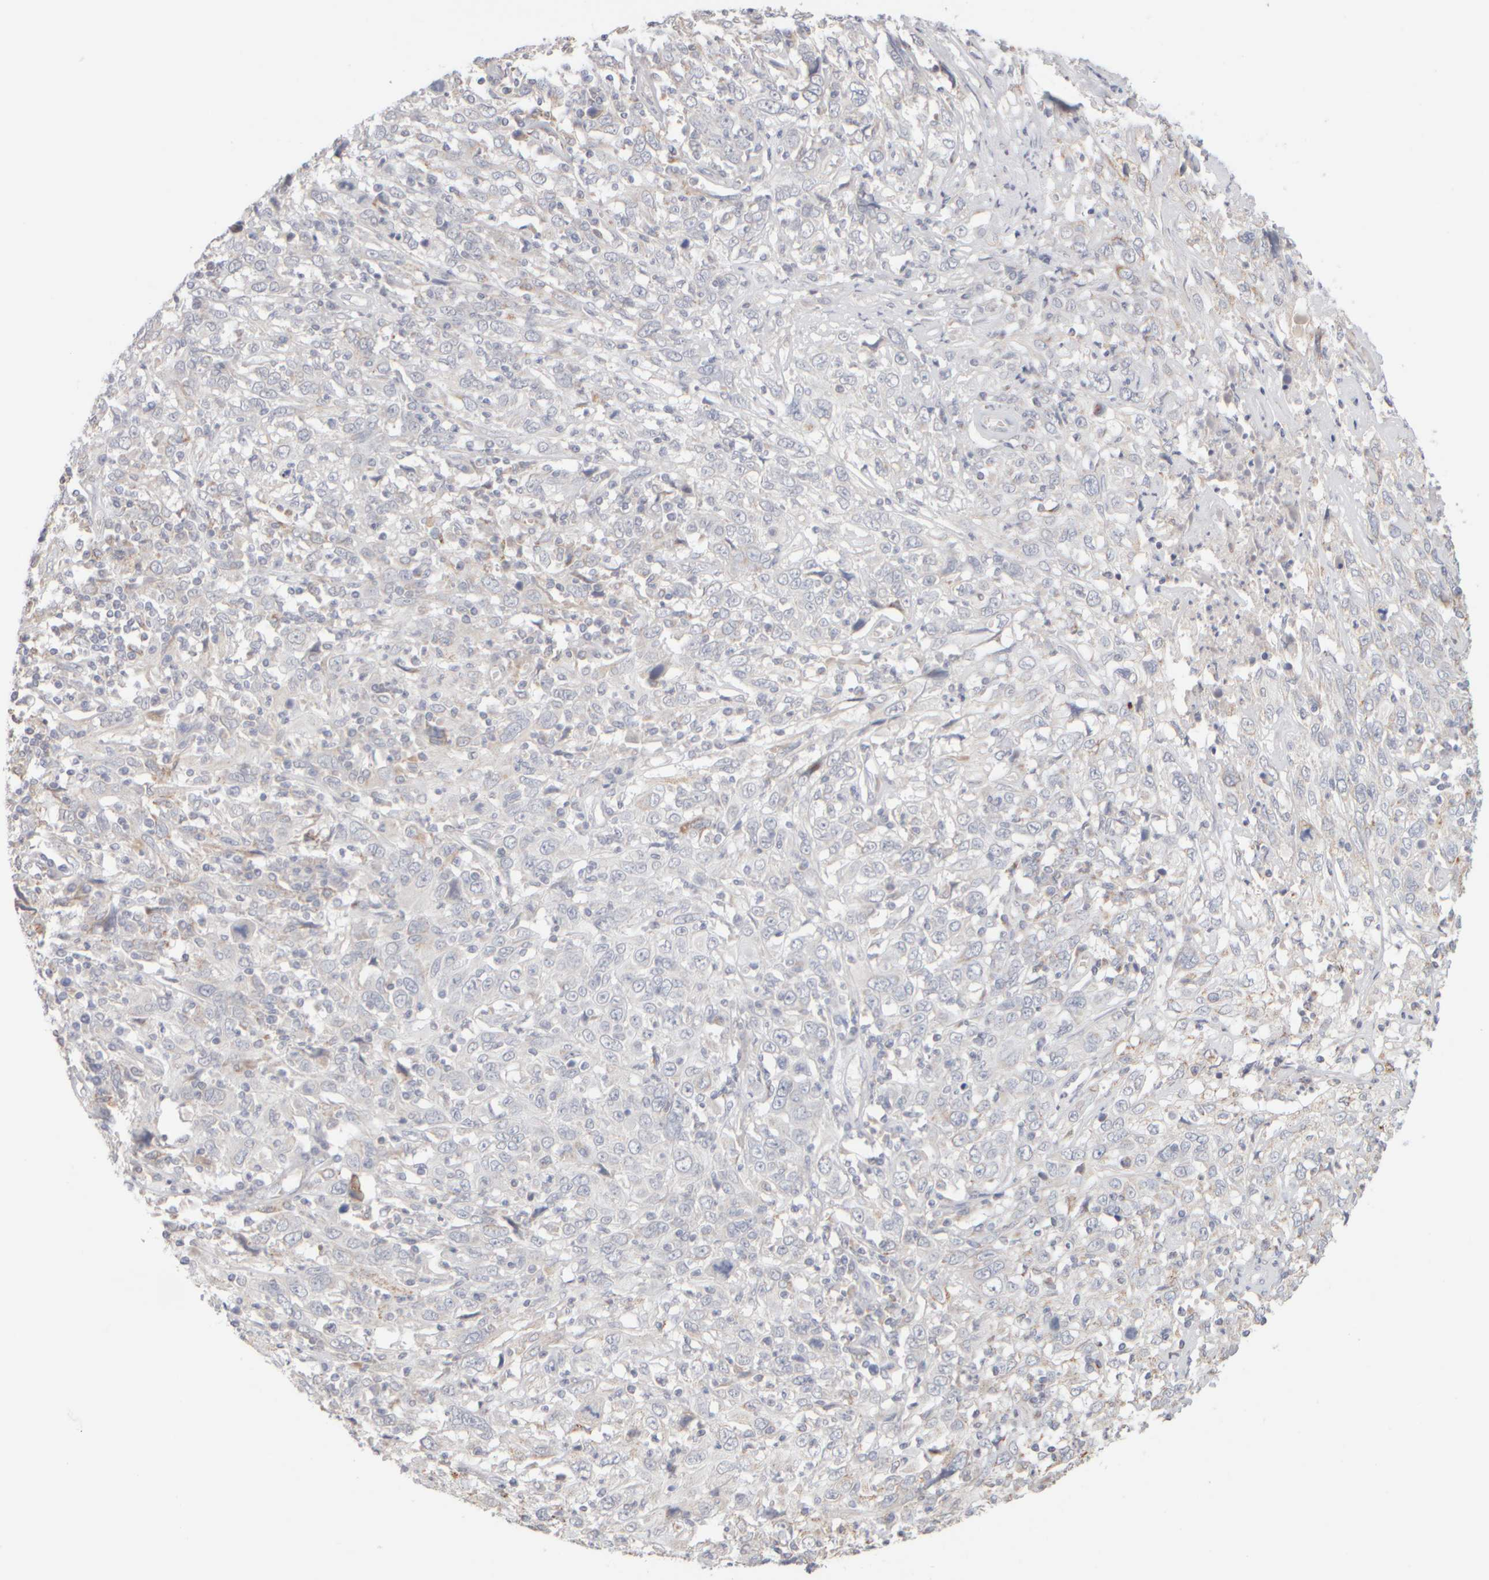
{"staining": {"intensity": "negative", "quantity": "none", "location": "none"}, "tissue": "cervical cancer", "cell_type": "Tumor cells", "image_type": "cancer", "snomed": [{"axis": "morphology", "description": "Squamous cell carcinoma, NOS"}, {"axis": "topography", "description": "Cervix"}], "caption": "The IHC image has no significant staining in tumor cells of cervical cancer (squamous cell carcinoma) tissue. (DAB (3,3'-diaminobenzidine) immunohistochemistry visualized using brightfield microscopy, high magnification).", "gene": "ZNF112", "patient": {"sex": "female", "age": 46}}